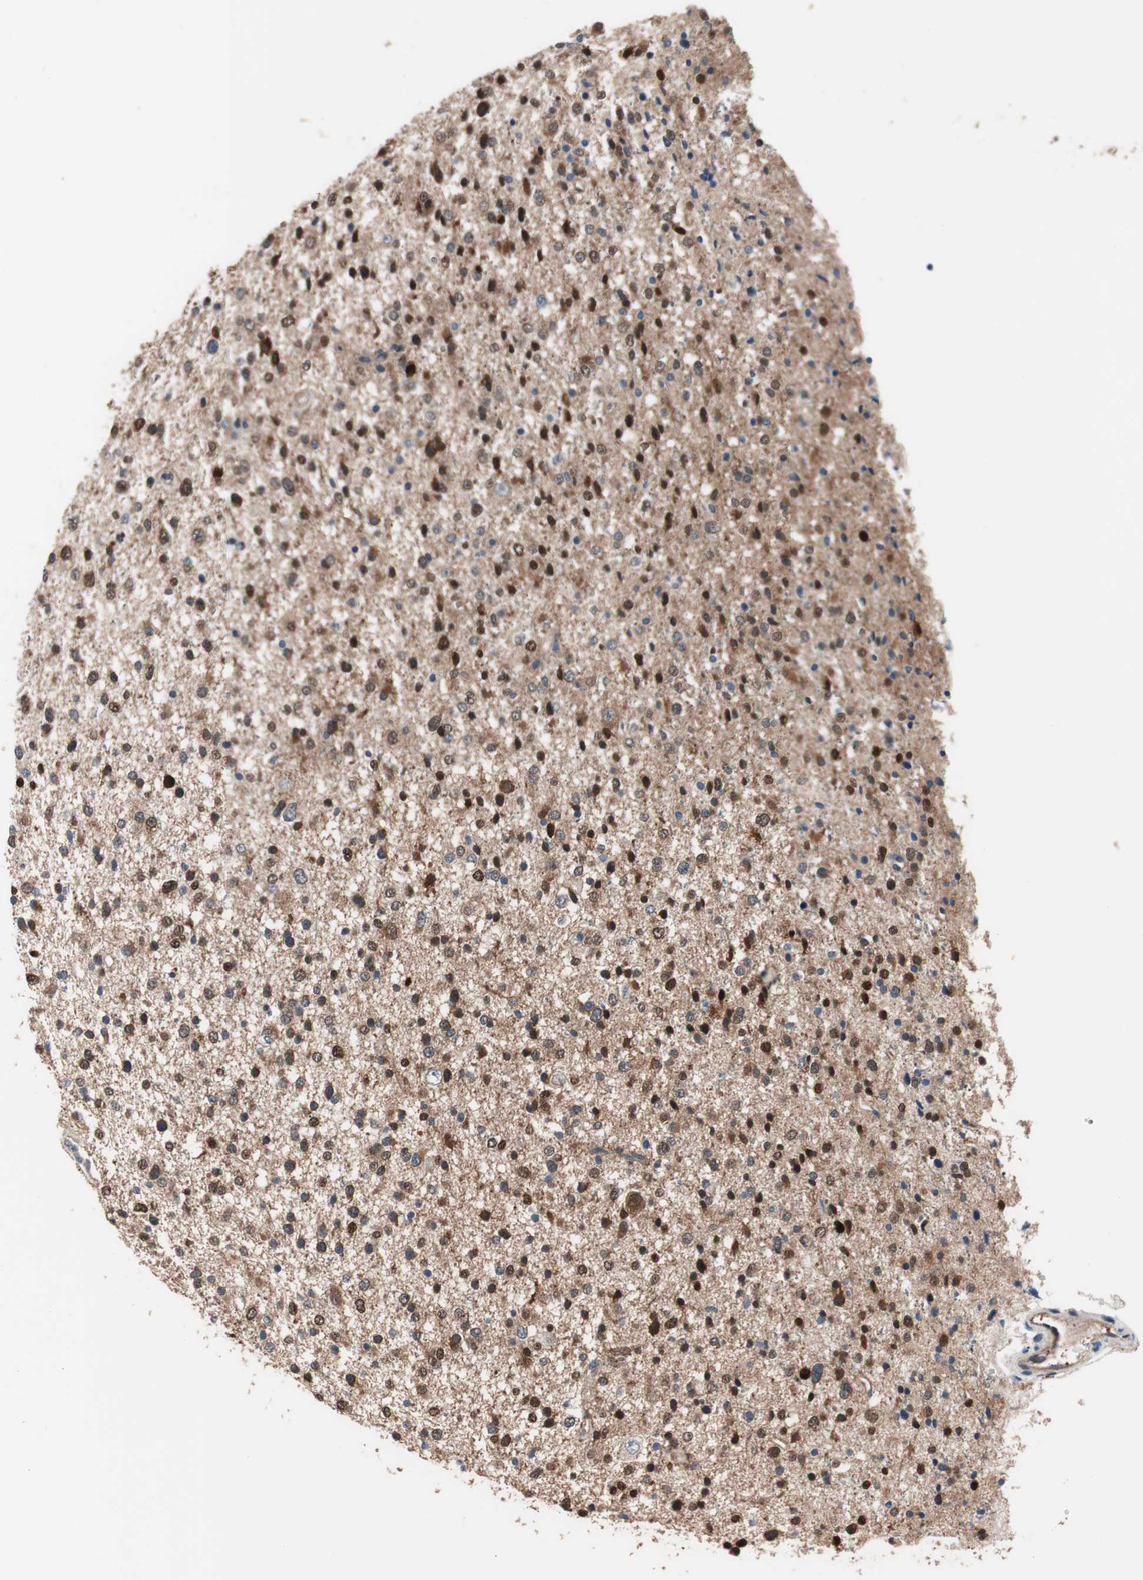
{"staining": {"intensity": "strong", "quantity": "25%-75%", "location": "cytoplasmic/membranous,nuclear"}, "tissue": "glioma", "cell_type": "Tumor cells", "image_type": "cancer", "snomed": [{"axis": "morphology", "description": "Glioma, malignant, Low grade"}, {"axis": "topography", "description": "Brain"}], "caption": "Glioma was stained to show a protein in brown. There is high levels of strong cytoplasmic/membranous and nuclear expression in about 25%-75% of tumor cells.", "gene": "PRDX2", "patient": {"sex": "female", "age": 37}}